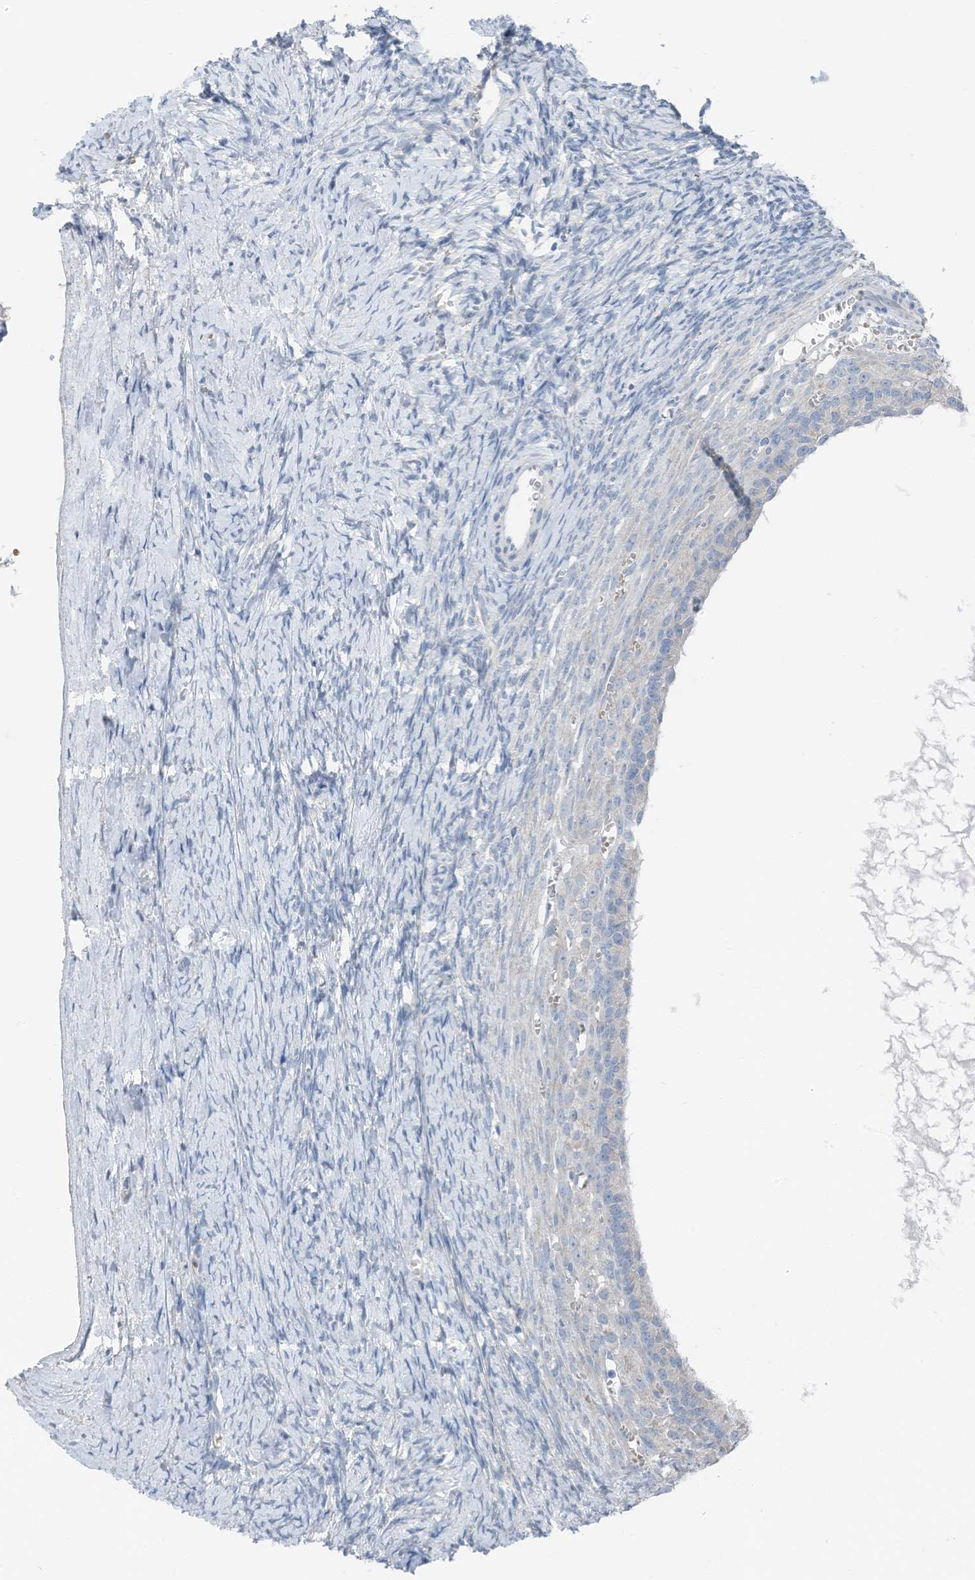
{"staining": {"intensity": "negative", "quantity": "none", "location": "none"}, "tissue": "ovary", "cell_type": "Follicle cells", "image_type": "normal", "snomed": [{"axis": "morphology", "description": "Normal tissue, NOS"}, {"axis": "morphology", "description": "Developmental malformation"}, {"axis": "topography", "description": "Ovary"}], "caption": "Protein analysis of benign ovary shows no significant positivity in follicle cells.", "gene": "CHMP2B", "patient": {"sex": "female", "age": 39}}